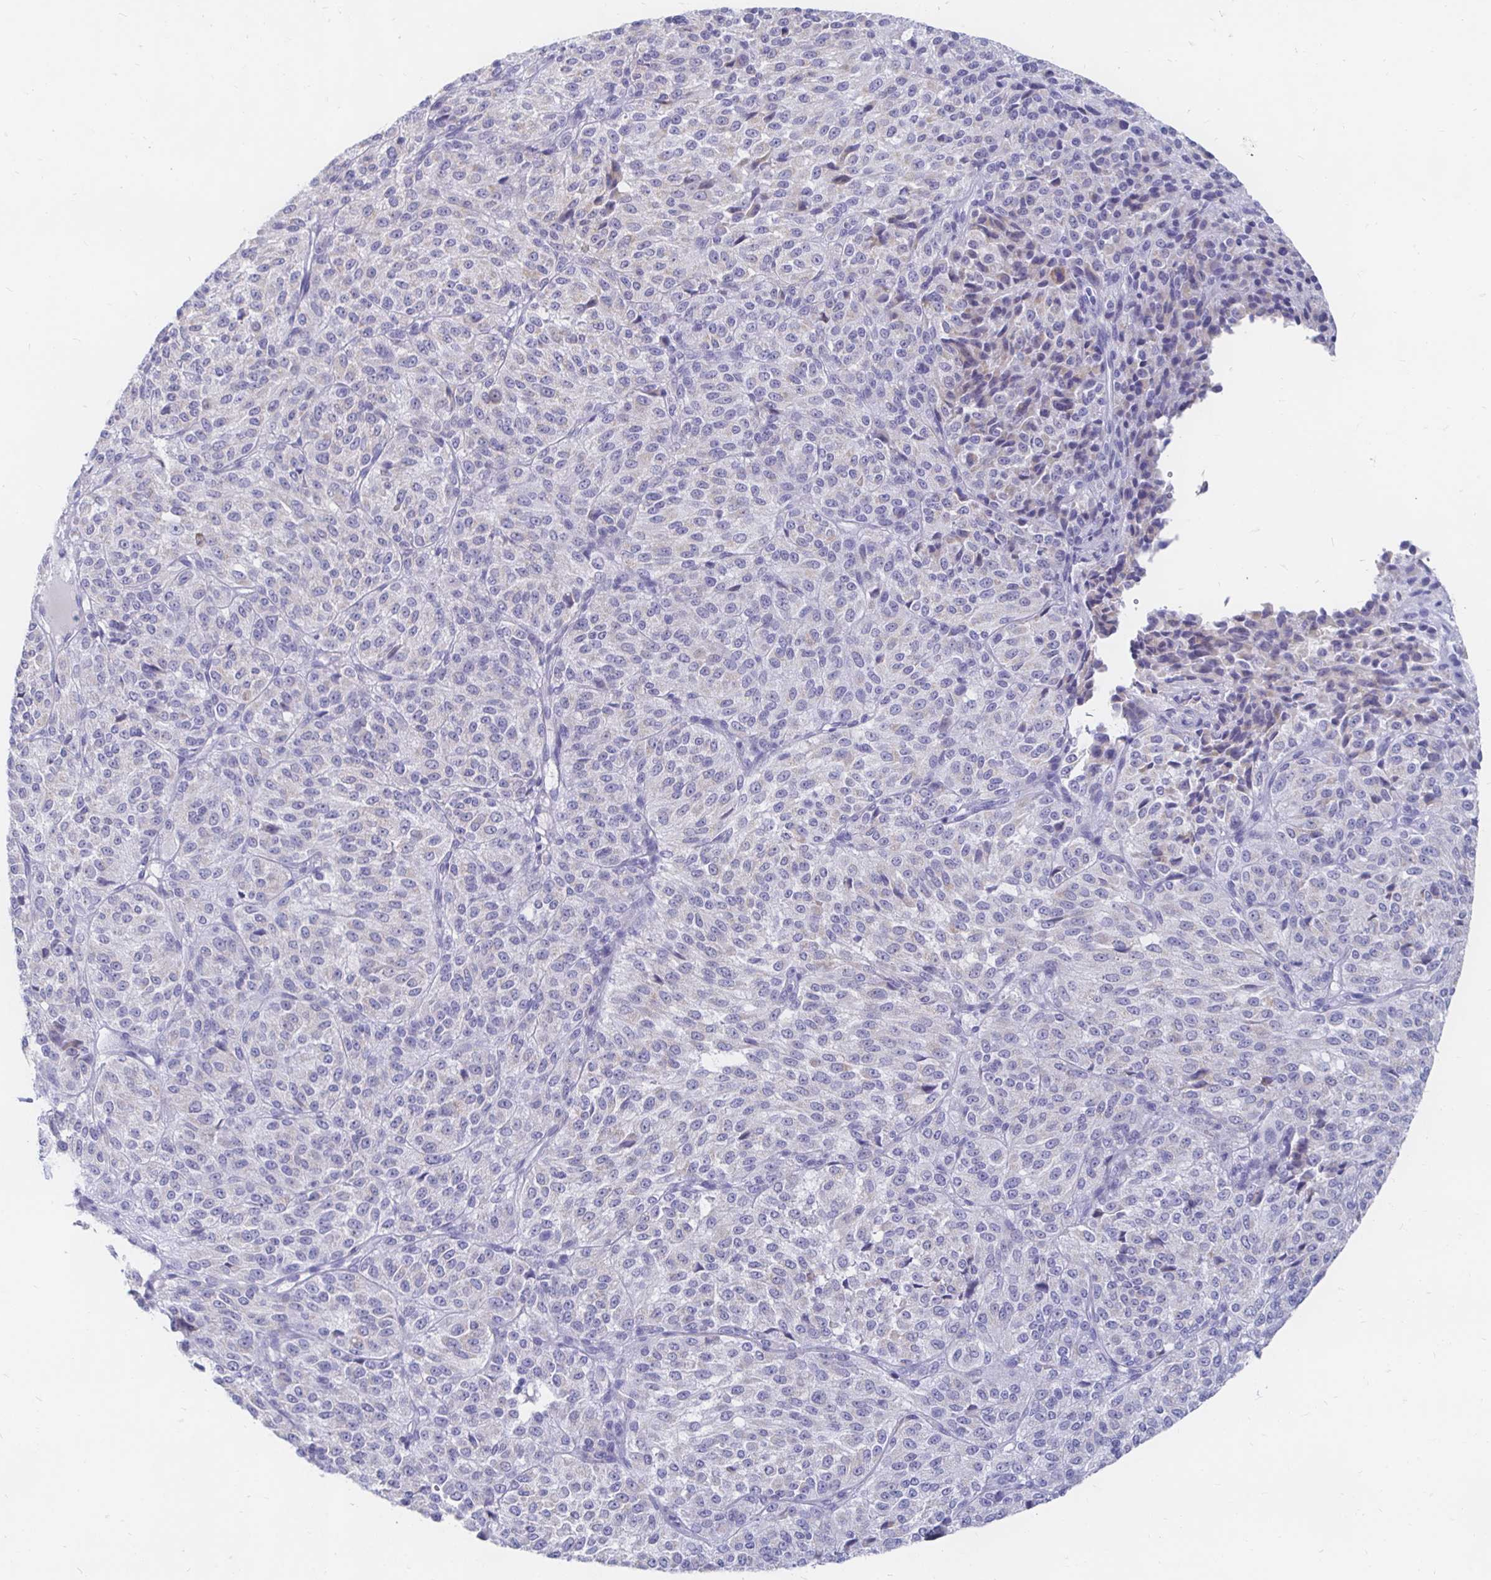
{"staining": {"intensity": "negative", "quantity": "none", "location": "none"}, "tissue": "melanoma", "cell_type": "Tumor cells", "image_type": "cancer", "snomed": [{"axis": "morphology", "description": "Malignant melanoma, Metastatic site"}, {"axis": "topography", "description": "Brain"}], "caption": "A histopathology image of melanoma stained for a protein reveals no brown staining in tumor cells.", "gene": "PEG10", "patient": {"sex": "female", "age": 56}}